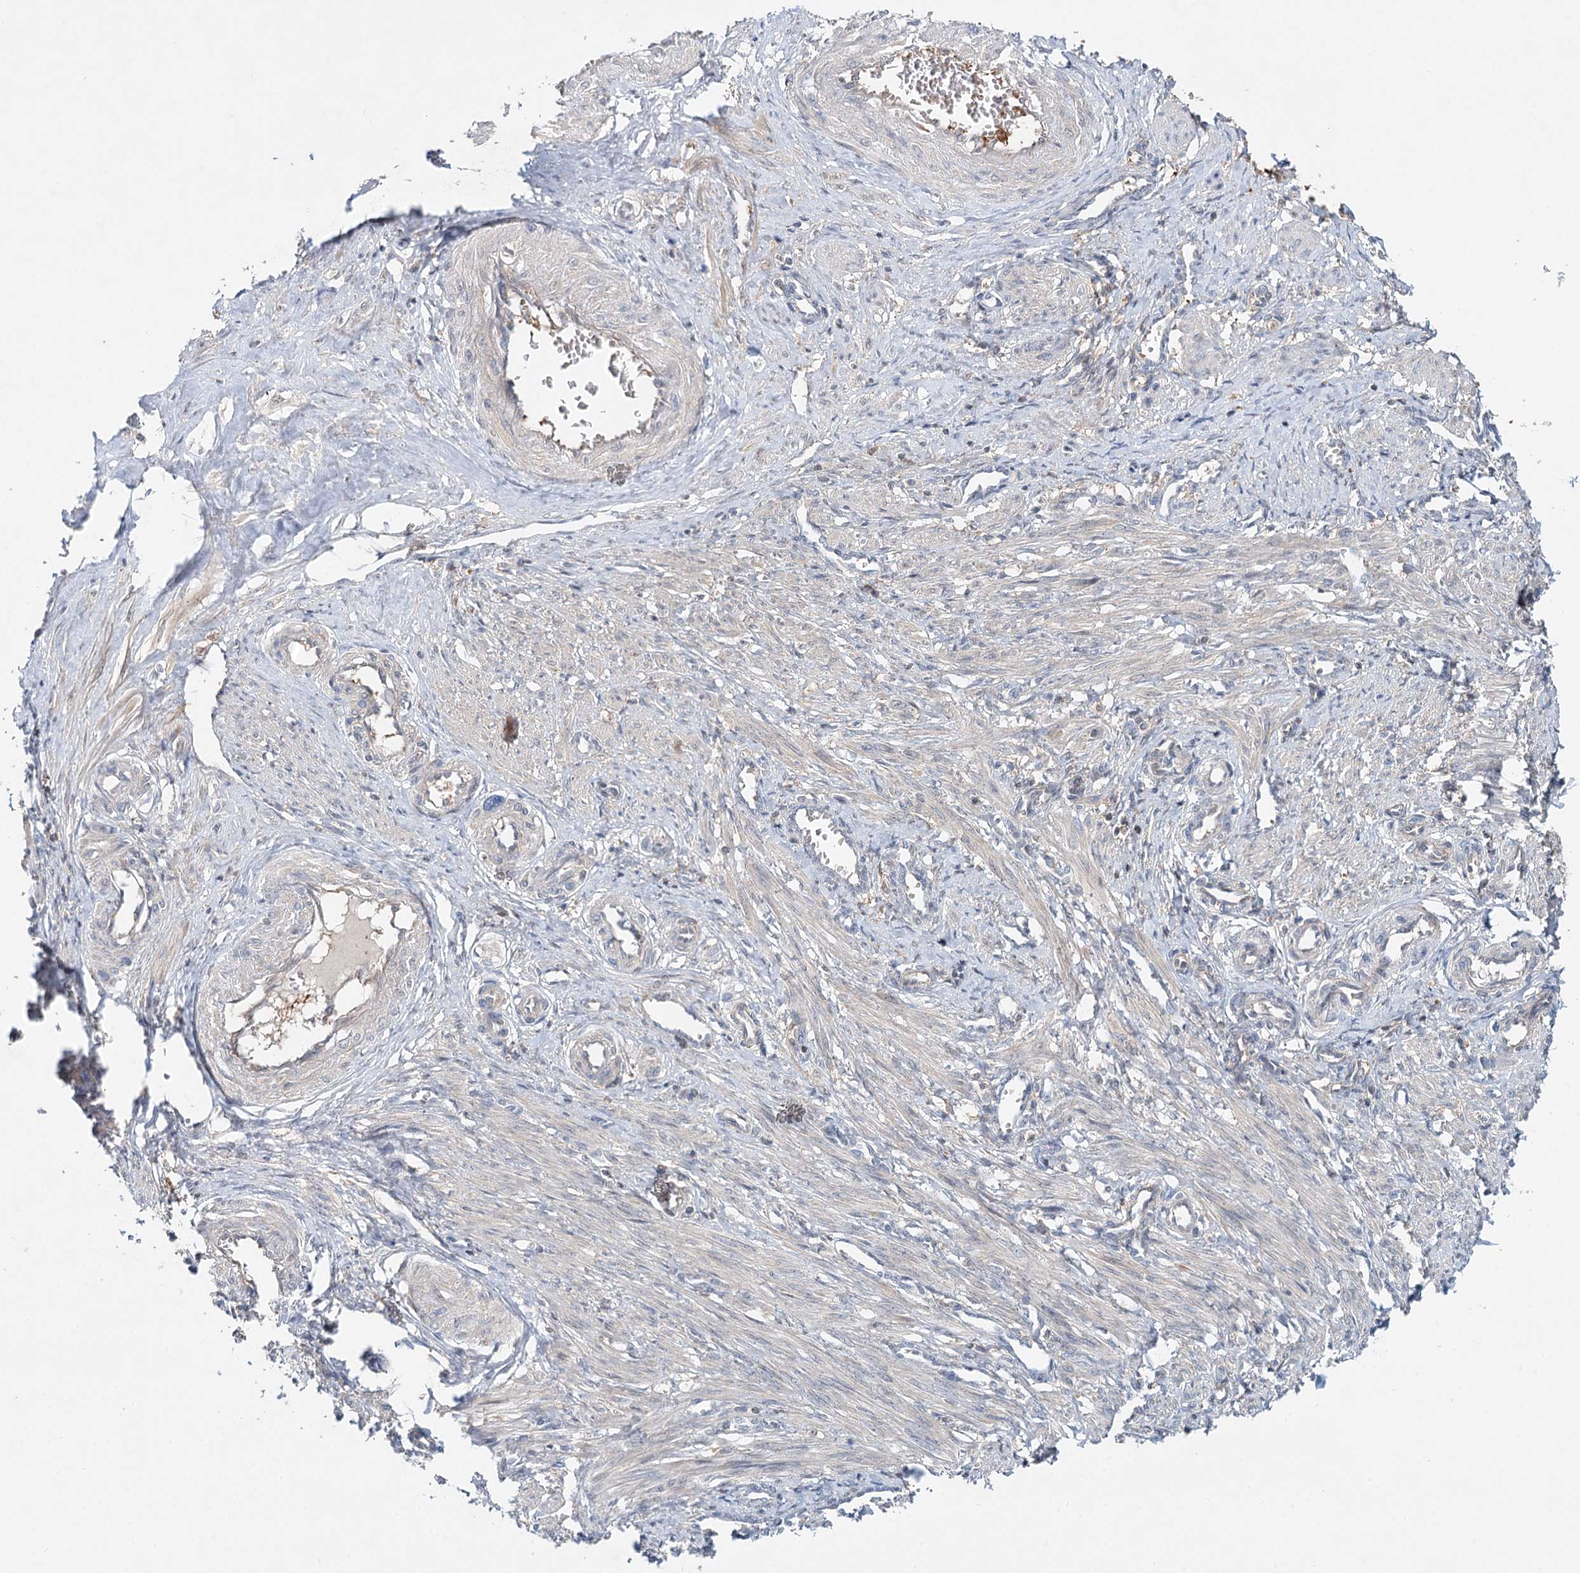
{"staining": {"intensity": "weak", "quantity": "25%-75%", "location": "cytoplasmic/membranous,nuclear"}, "tissue": "smooth muscle", "cell_type": "Smooth muscle cells", "image_type": "normal", "snomed": [{"axis": "morphology", "description": "Normal tissue, NOS"}, {"axis": "topography", "description": "Endometrium"}], "caption": "Smooth muscle cells demonstrate low levels of weak cytoplasmic/membranous,nuclear staining in approximately 25%-75% of cells in normal smooth muscle. (DAB IHC with brightfield microscopy, high magnification).", "gene": "WDR44", "patient": {"sex": "female", "age": 33}}